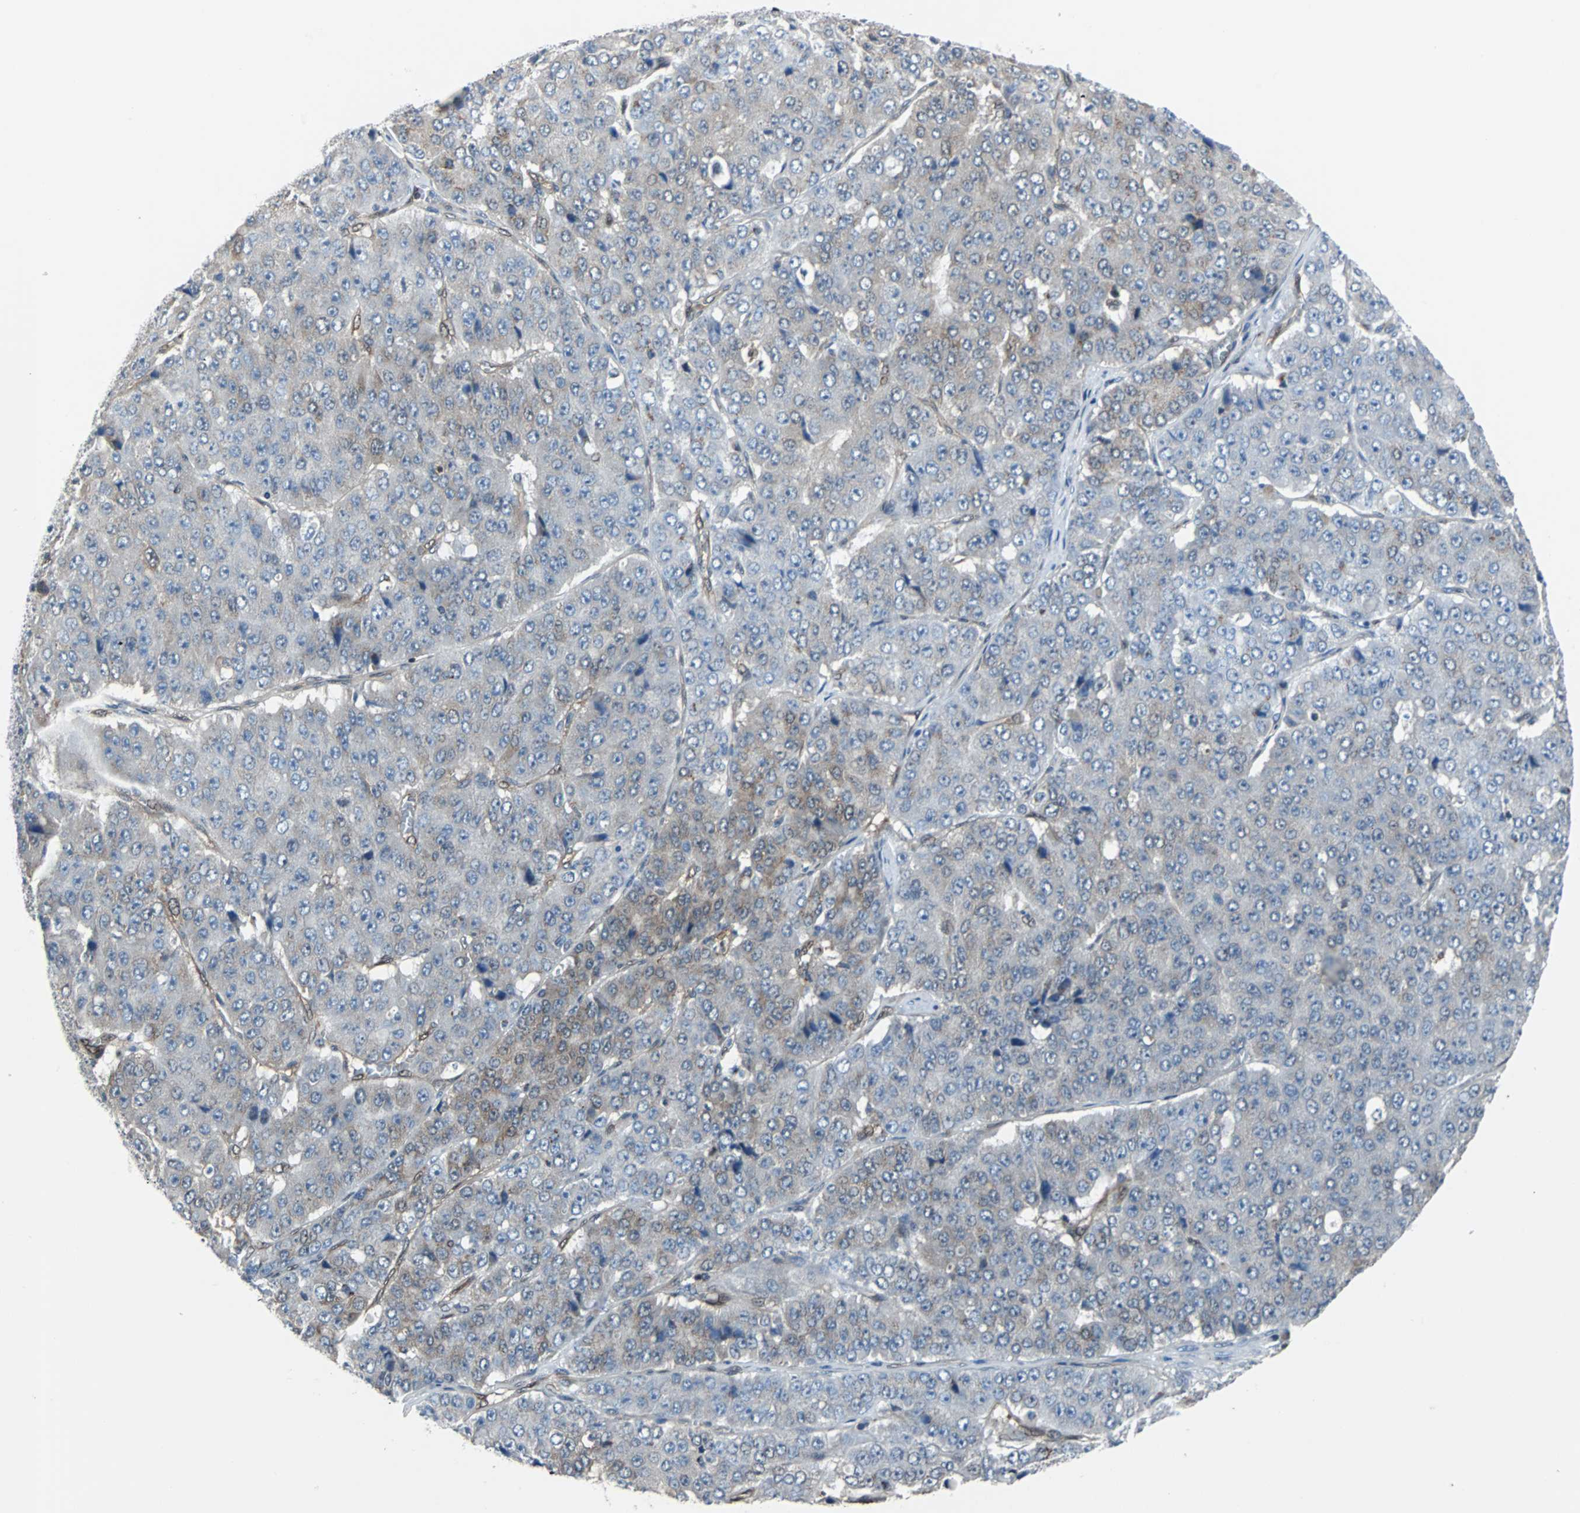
{"staining": {"intensity": "weak", "quantity": "<25%", "location": "cytoplasmic/membranous"}, "tissue": "pancreatic cancer", "cell_type": "Tumor cells", "image_type": "cancer", "snomed": [{"axis": "morphology", "description": "Adenocarcinoma, NOS"}, {"axis": "topography", "description": "Pancreas"}], "caption": "Human pancreatic cancer stained for a protein using immunohistochemistry (IHC) shows no expression in tumor cells.", "gene": "MAP2K6", "patient": {"sex": "male", "age": 50}}